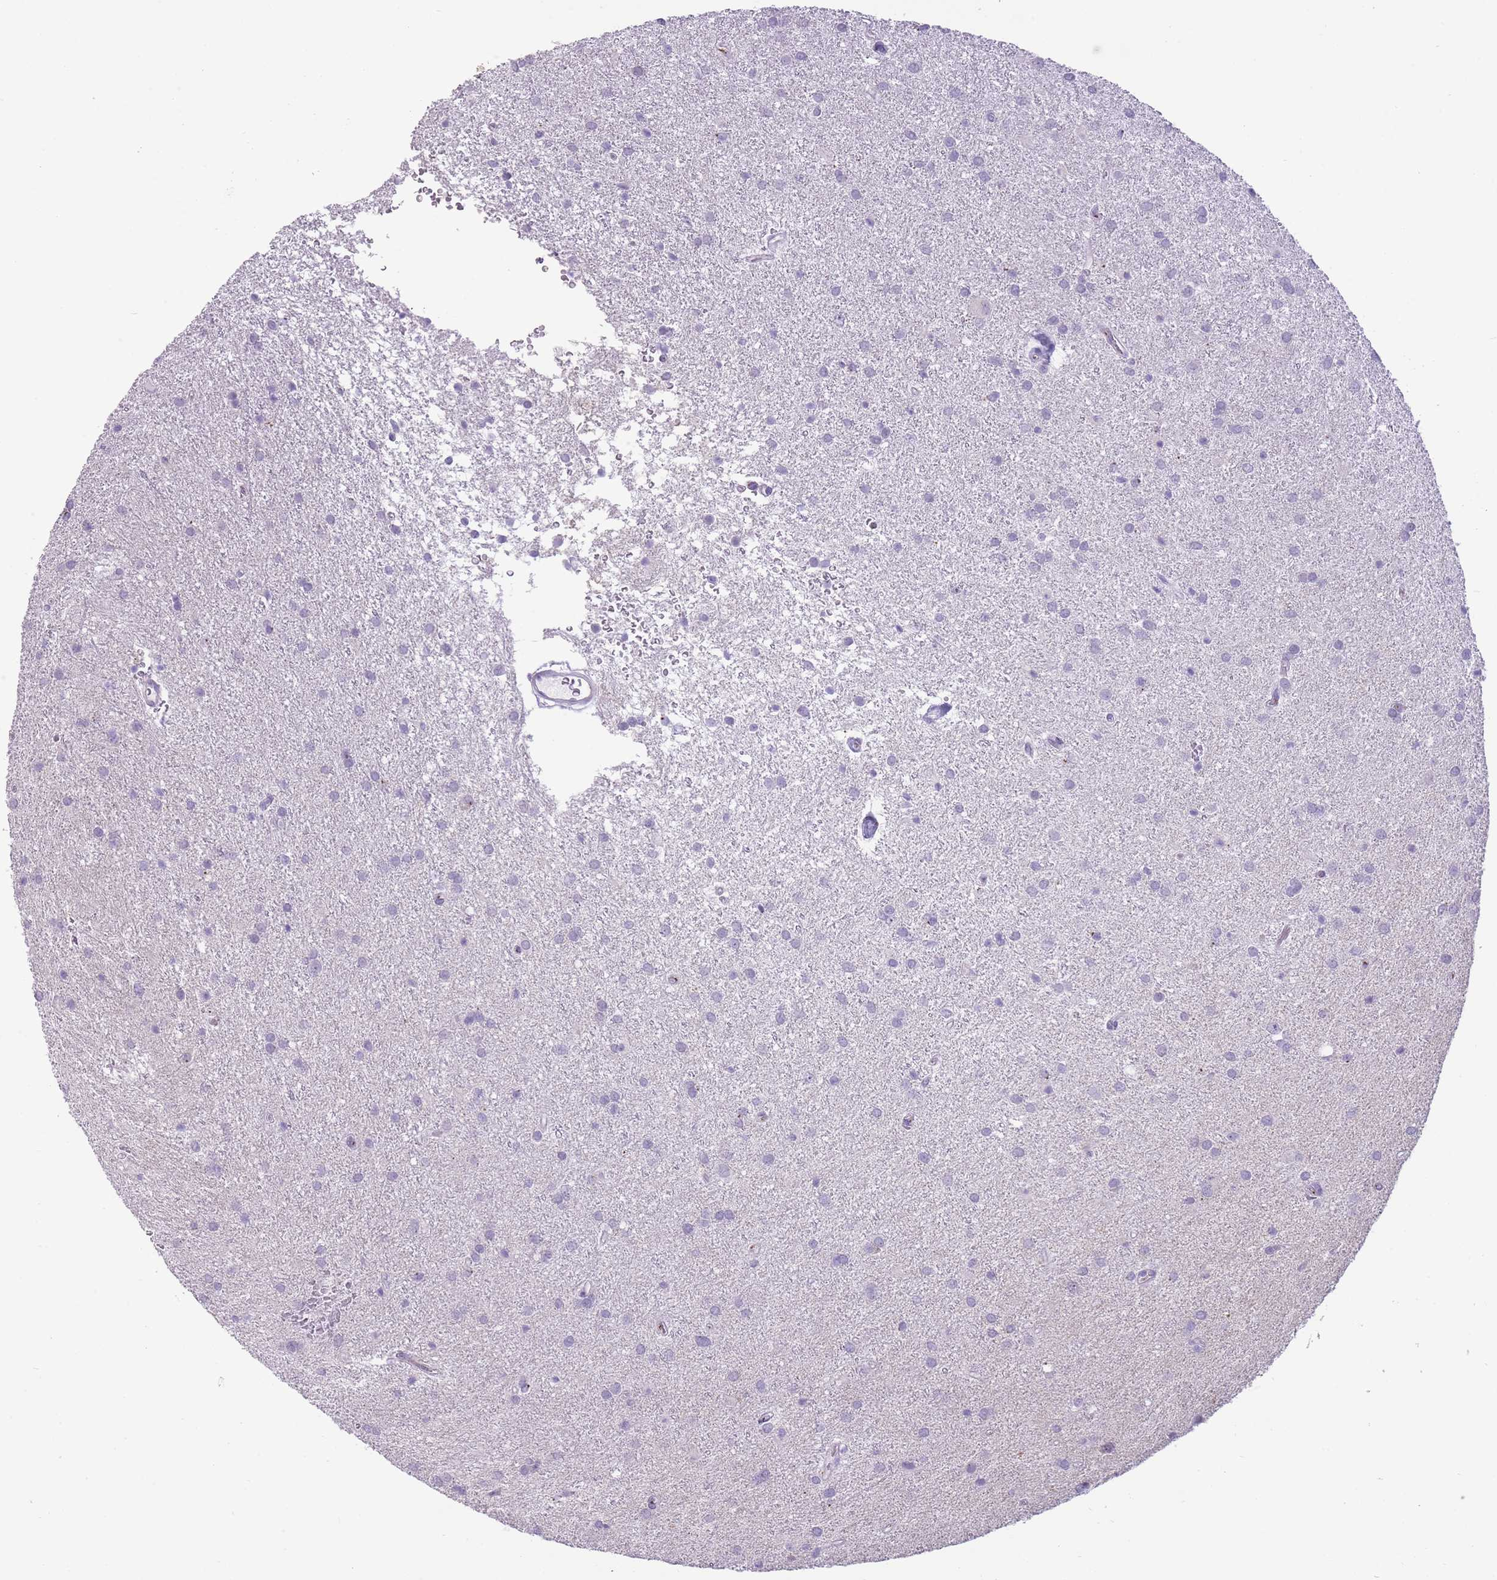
{"staining": {"intensity": "negative", "quantity": "none", "location": "none"}, "tissue": "glioma", "cell_type": "Tumor cells", "image_type": "cancer", "snomed": [{"axis": "morphology", "description": "Glioma, malignant, High grade"}, {"axis": "topography", "description": "Brain"}], "caption": "Tumor cells are negative for brown protein staining in glioma.", "gene": "B4GALT2", "patient": {"sex": "female", "age": 50}}